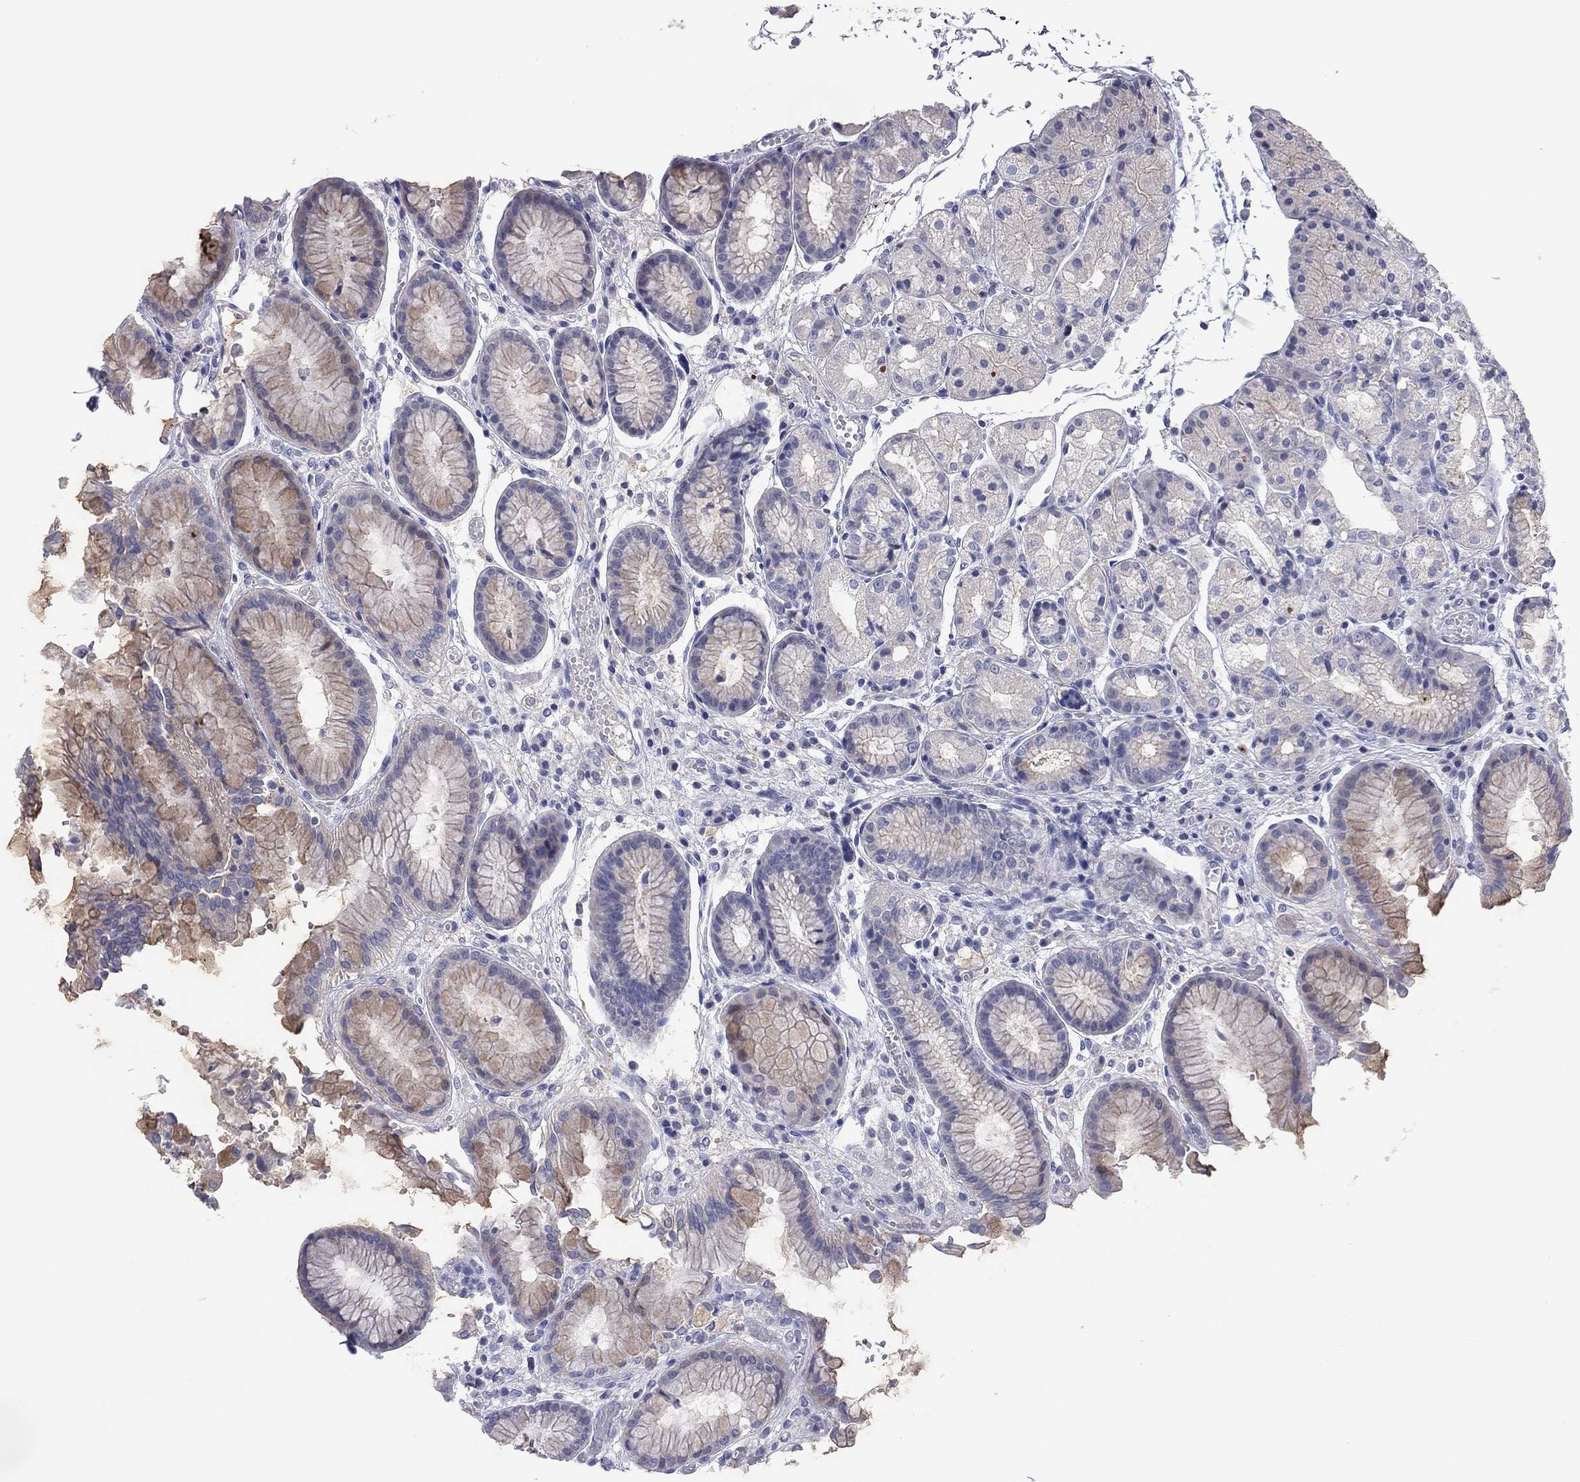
{"staining": {"intensity": "negative", "quantity": "none", "location": "none"}, "tissue": "stomach", "cell_type": "Glandular cells", "image_type": "normal", "snomed": [{"axis": "morphology", "description": "Normal tissue, NOS"}, {"axis": "topography", "description": "Stomach, upper"}], "caption": "This is an immunohistochemistry photomicrograph of normal human stomach. There is no positivity in glandular cells.", "gene": "CNTNAP4", "patient": {"sex": "male", "age": 72}}